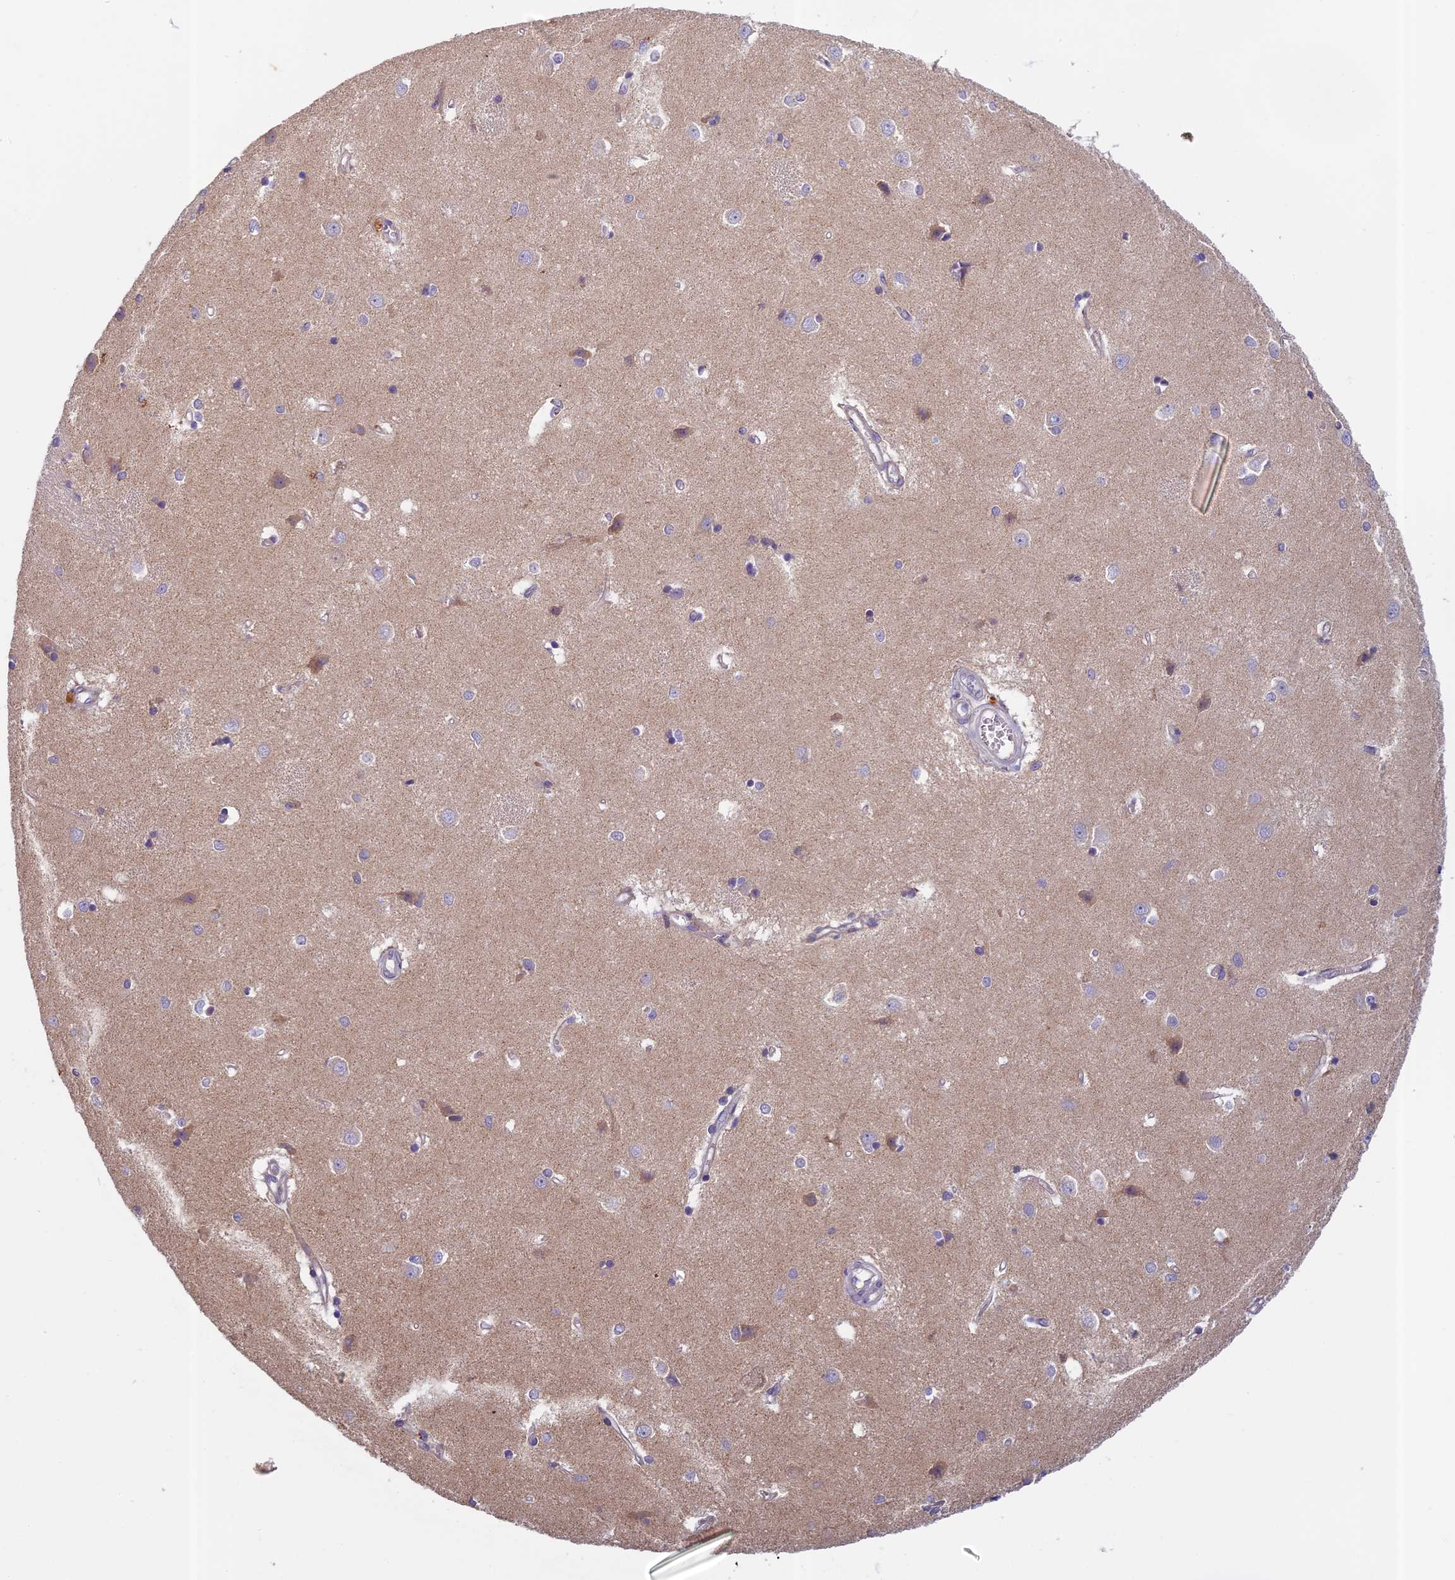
{"staining": {"intensity": "negative", "quantity": "none", "location": "none"}, "tissue": "caudate", "cell_type": "Glial cells", "image_type": "normal", "snomed": [{"axis": "morphology", "description": "Normal tissue, NOS"}, {"axis": "topography", "description": "Lateral ventricle wall"}], "caption": "Image shows no significant protein staining in glial cells of normal caudate.", "gene": "SEMA7A", "patient": {"sex": "male", "age": 37}}